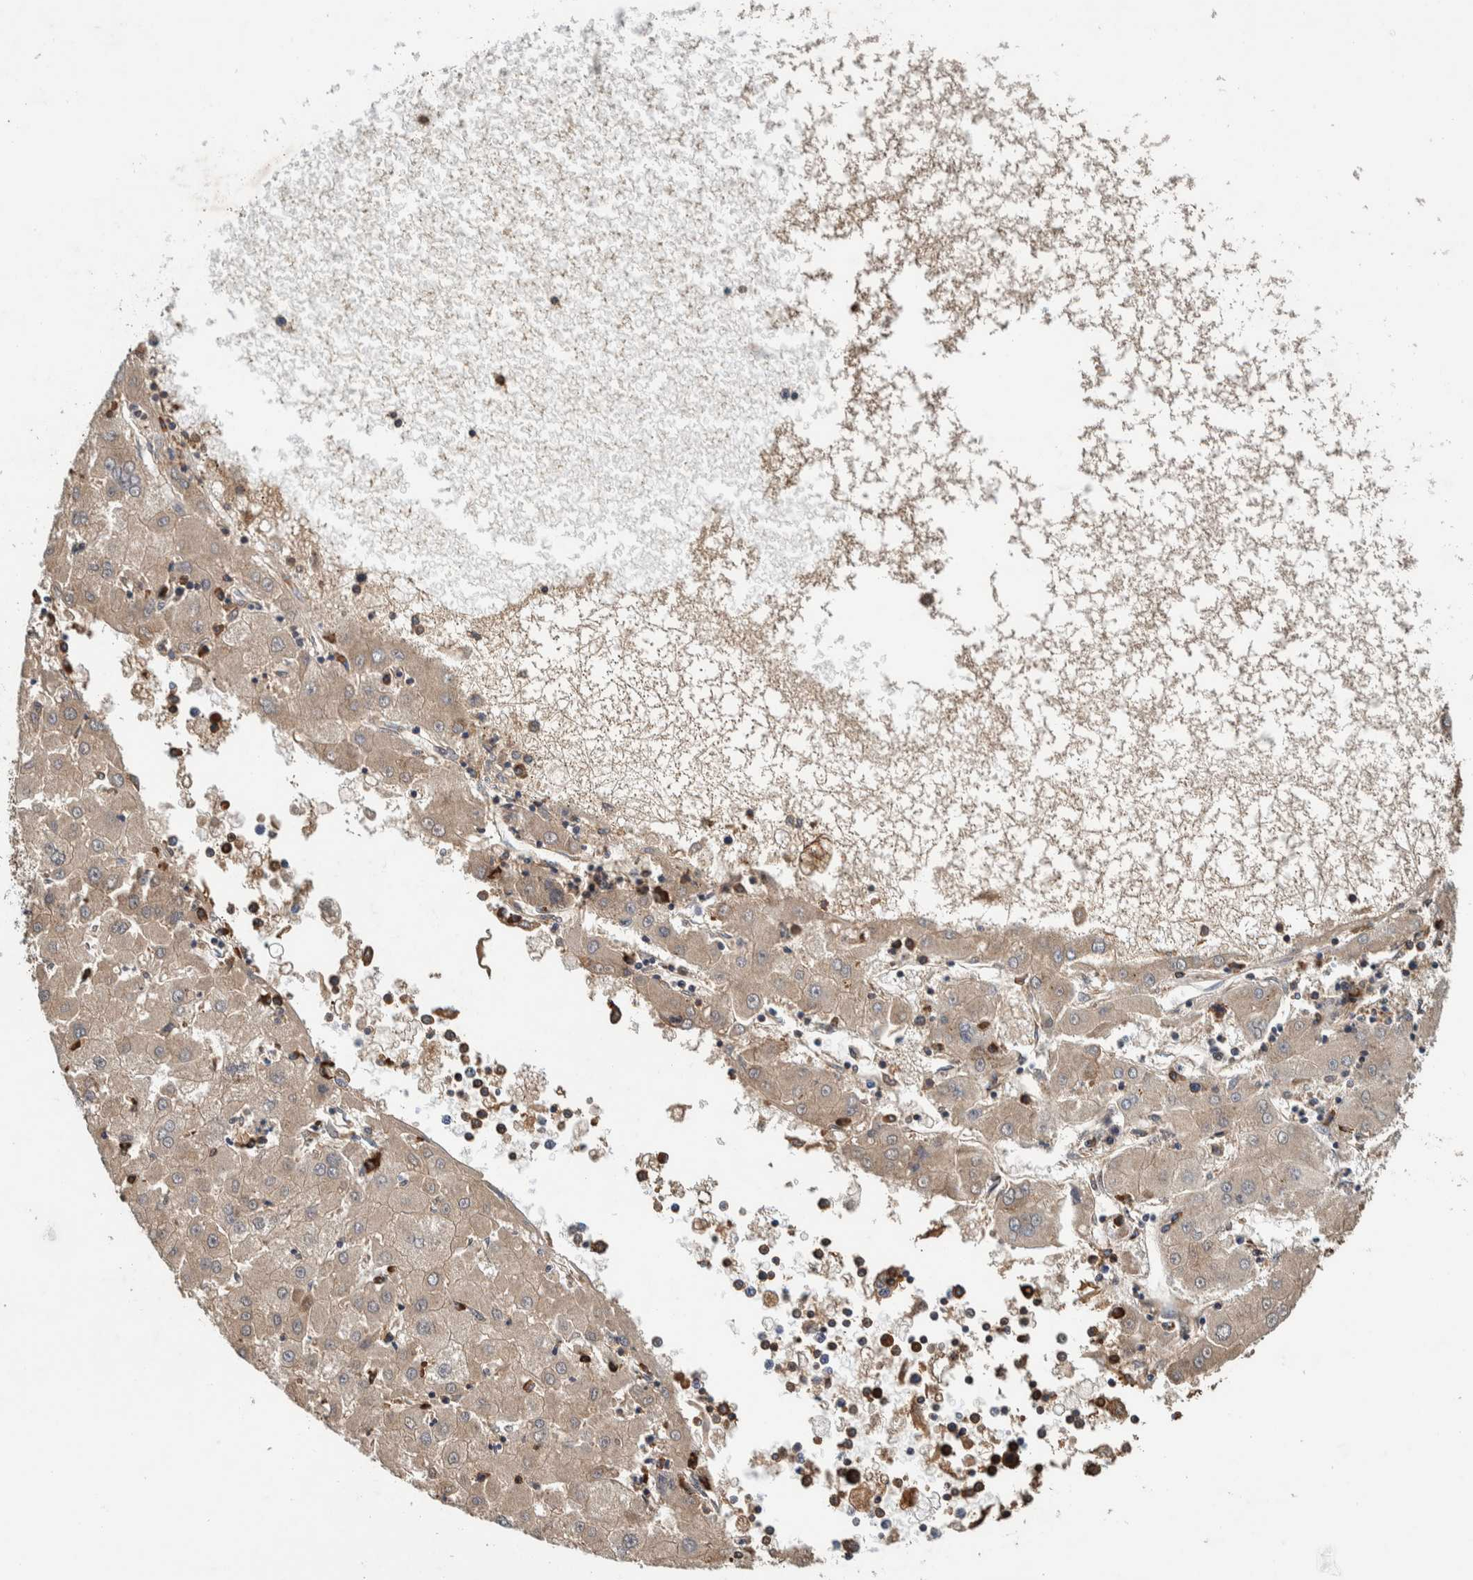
{"staining": {"intensity": "weak", "quantity": ">75%", "location": "cytoplasmic/membranous"}, "tissue": "liver cancer", "cell_type": "Tumor cells", "image_type": "cancer", "snomed": [{"axis": "morphology", "description": "Carcinoma, Hepatocellular, NOS"}, {"axis": "topography", "description": "Liver"}], "caption": "Weak cytoplasmic/membranous protein staining is identified in approximately >75% of tumor cells in liver hepatocellular carcinoma.", "gene": "PLA2G3", "patient": {"sex": "male", "age": 72}}